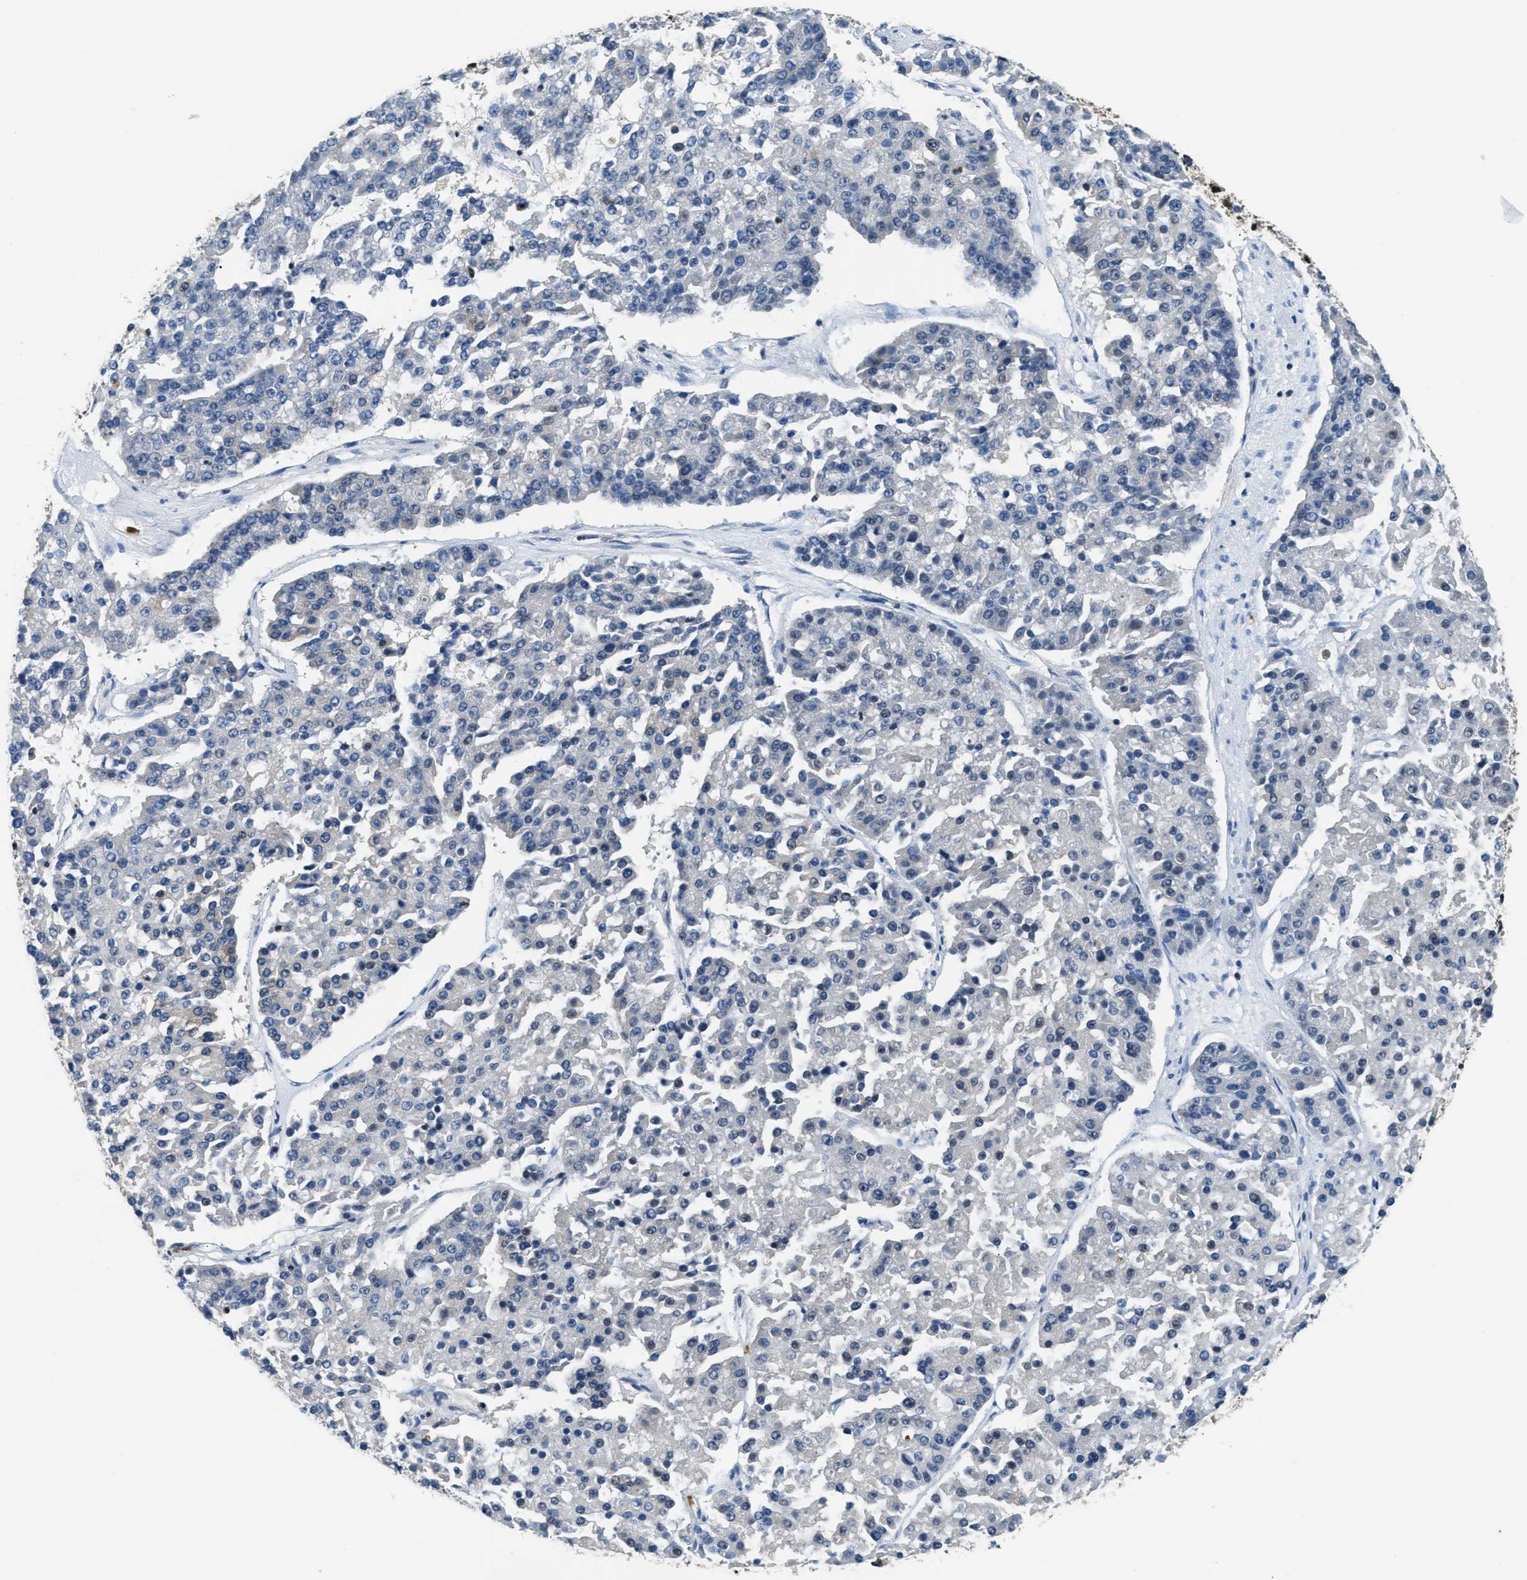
{"staining": {"intensity": "negative", "quantity": "none", "location": "none"}, "tissue": "pancreatic cancer", "cell_type": "Tumor cells", "image_type": "cancer", "snomed": [{"axis": "morphology", "description": "Adenocarcinoma, NOS"}, {"axis": "topography", "description": "Pancreas"}], "caption": "High magnification brightfield microscopy of pancreatic cancer (adenocarcinoma) stained with DAB (3,3'-diaminobenzidine) (brown) and counterstained with hematoxylin (blue): tumor cells show no significant staining. (DAB (3,3'-diaminobenzidine) immunohistochemistry with hematoxylin counter stain).", "gene": "CCNDBP1", "patient": {"sex": "male", "age": 50}}